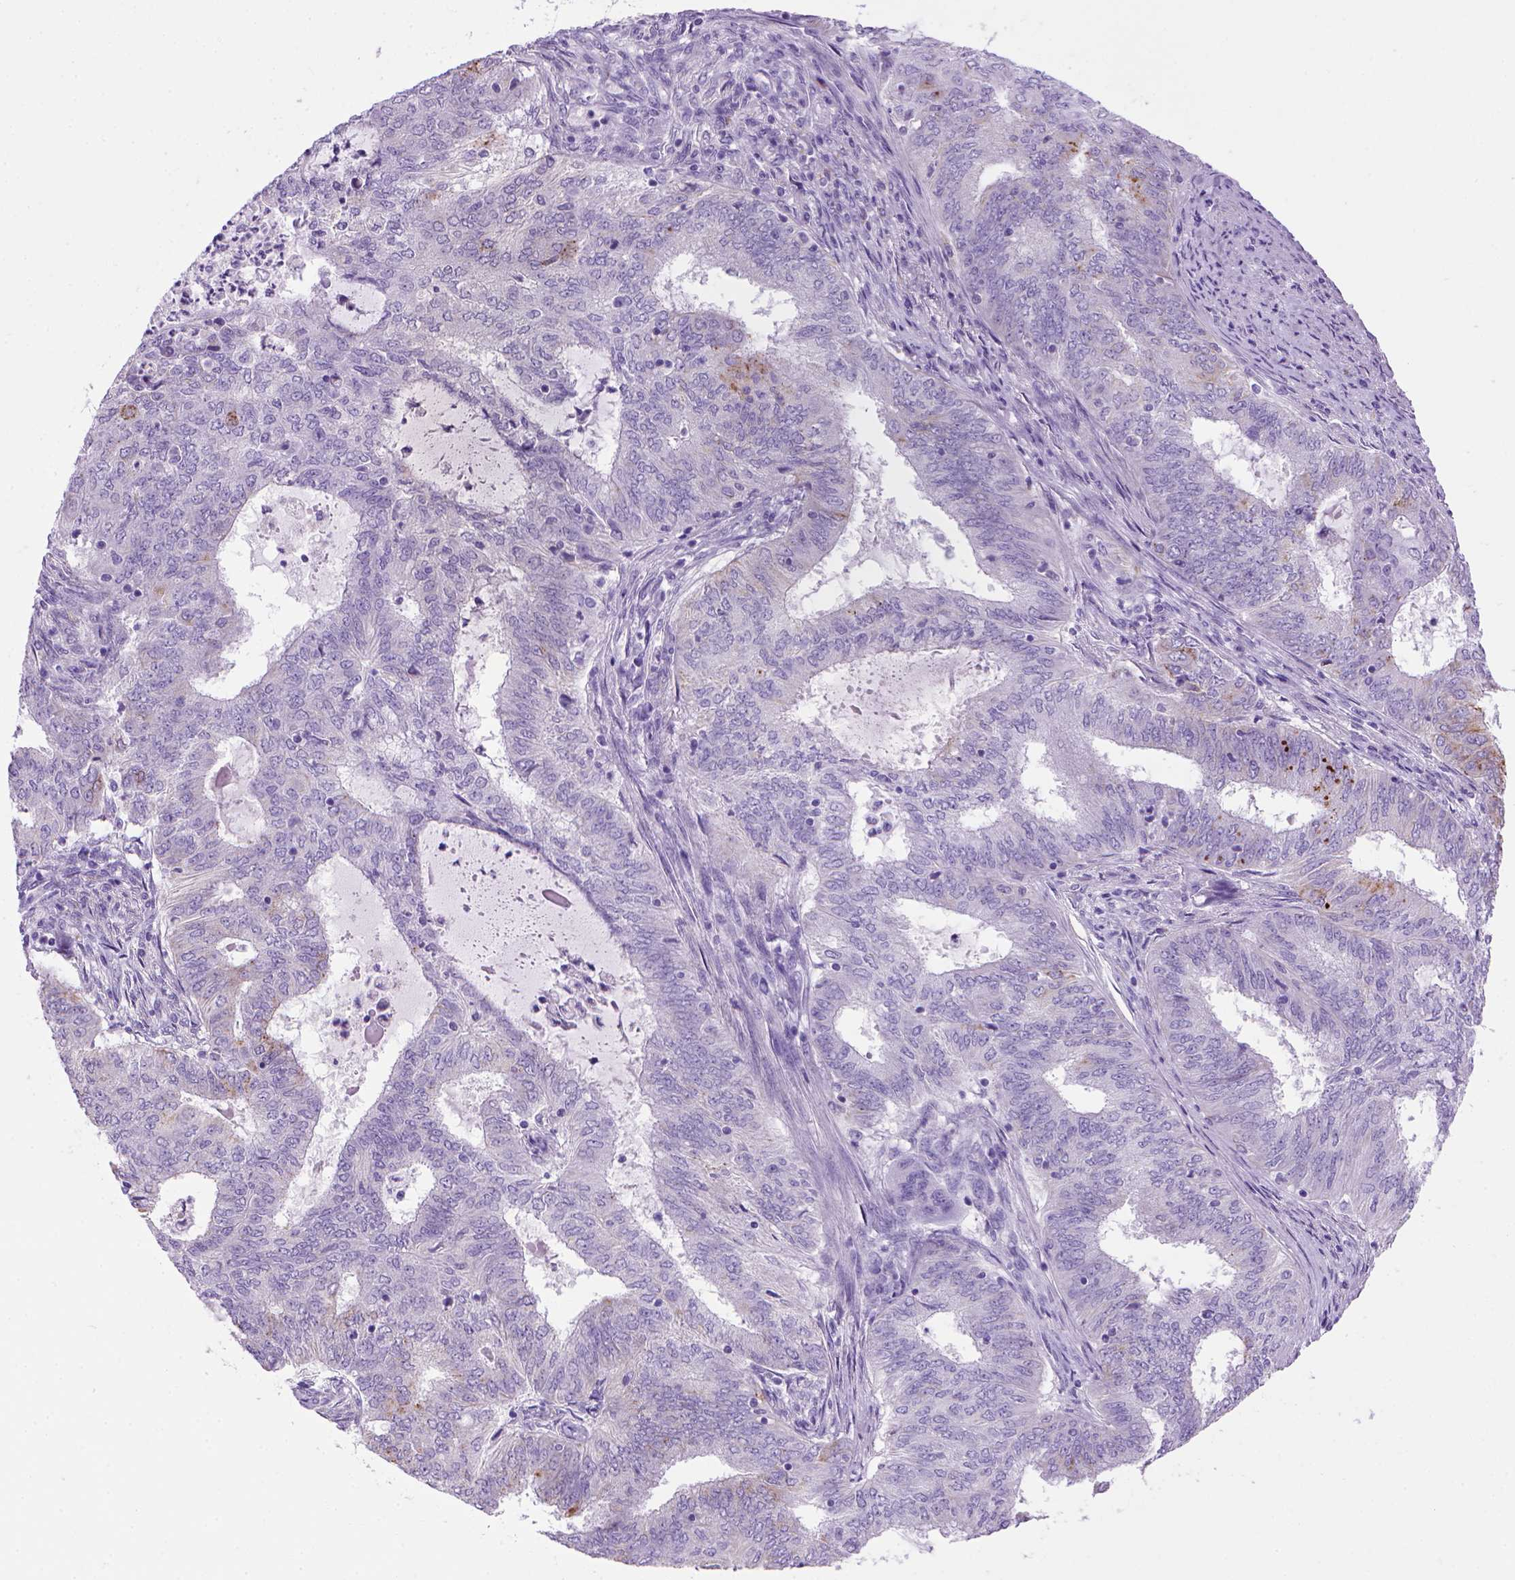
{"staining": {"intensity": "weak", "quantity": "<25%", "location": "cytoplasmic/membranous"}, "tissue": "endometrial cancer", "cell_type": "Tumor cells", "image_type": "cancer", "snomed": [{"axis": "morphology", "description": "Adenocarcinoma, NOS"}, {"axis": "topography", "description": "Endometrium"}], "caption": "Tumor cells are negative for brown protein staining in adenocarcinoma (endometrial).", "gene": "ARHGEF33", "patient": {"sex": "female", "age": 62}}